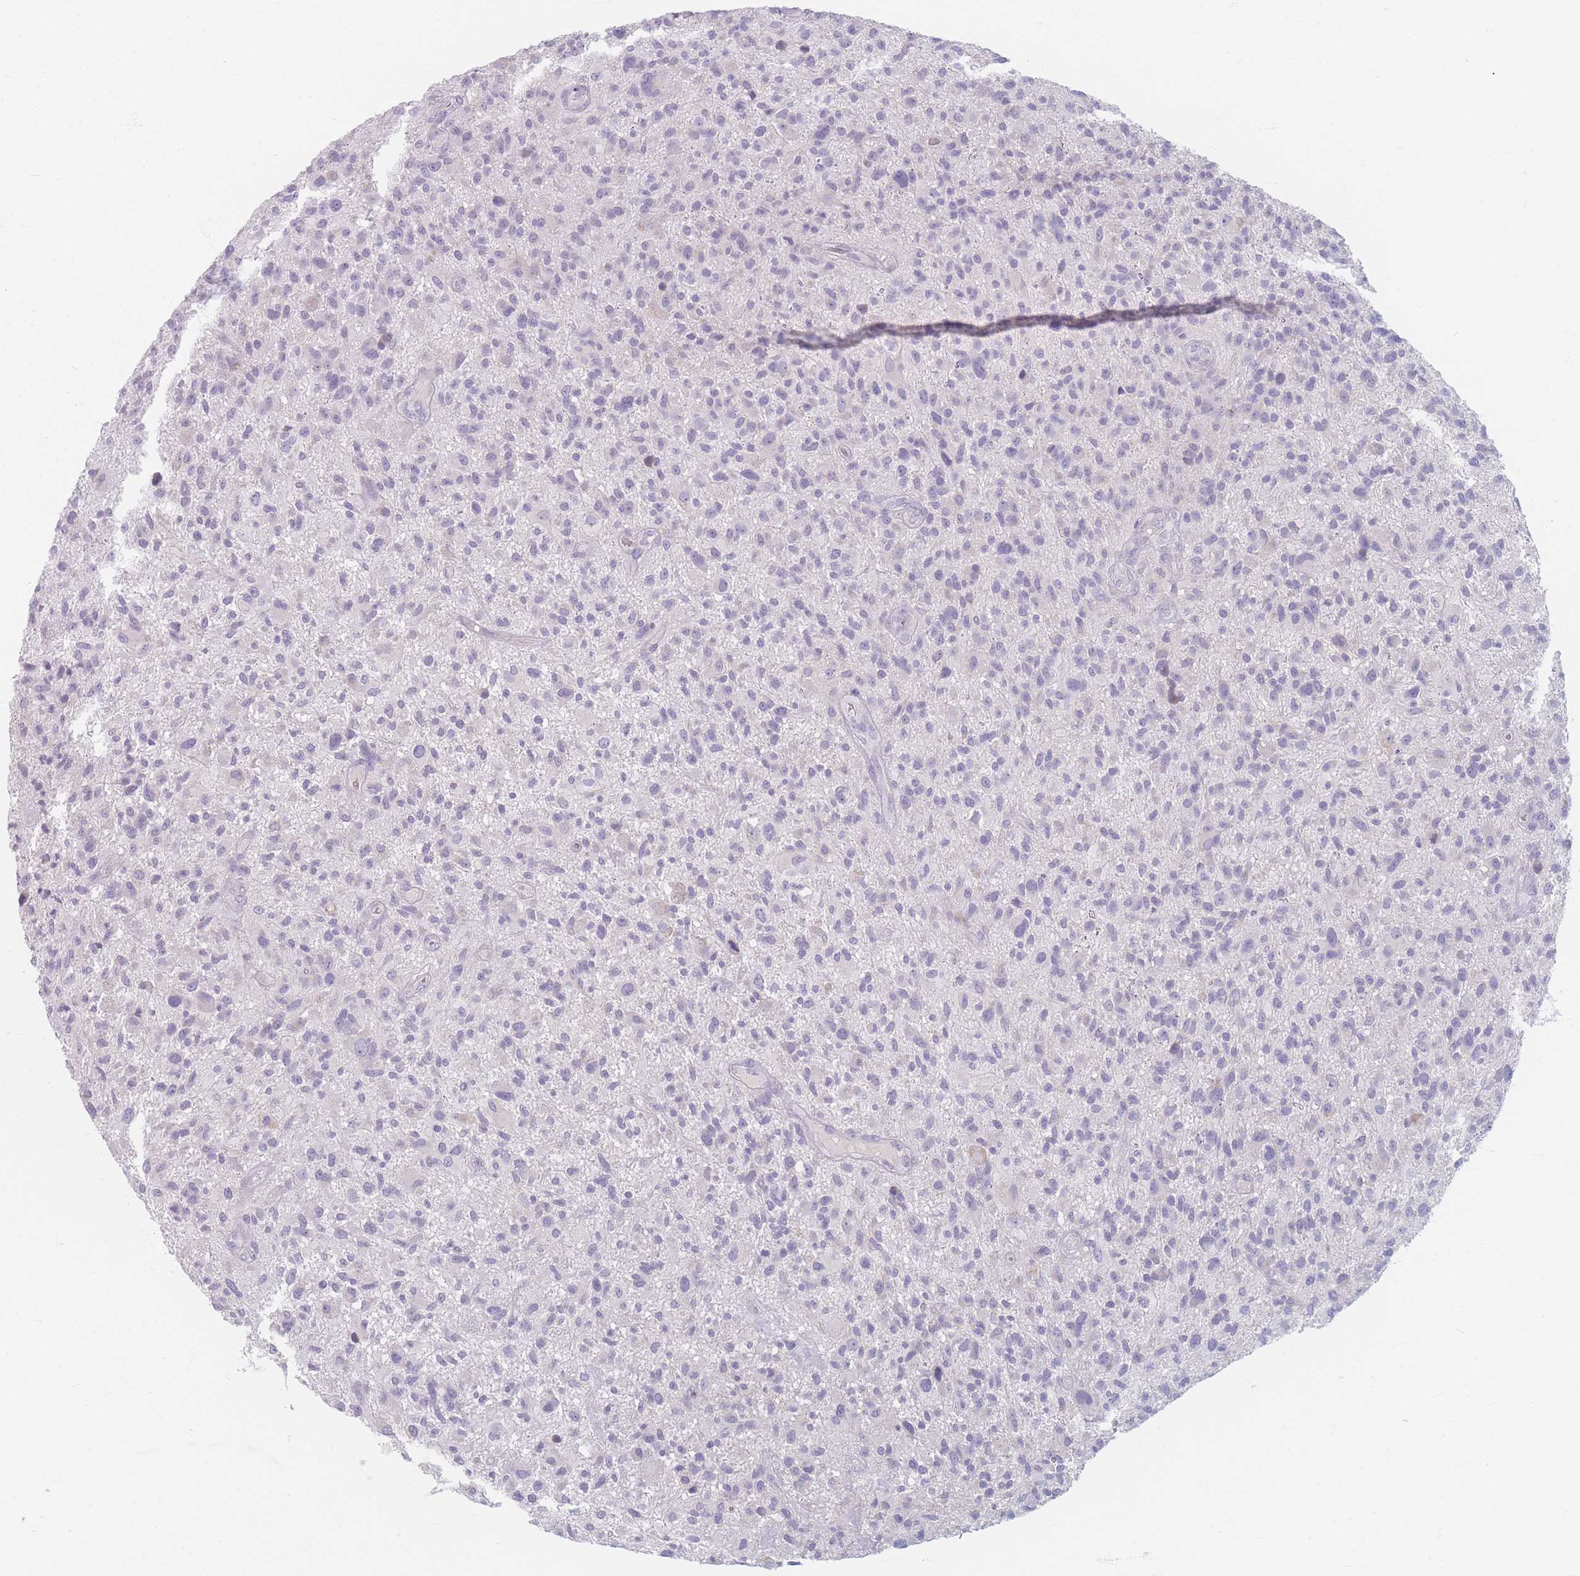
{"staining": {"intensity": "negative", "quantity": "none", "location": "none"}, "tissue": "glioma", "cell_type": "Tumor cells", "image_type": "cancer", "snomed": [{"axis": "morphology", "description": "Glioma, malignant, High grade"}, {"axis": "topography", "description": "Brain"}], "caption": "High power microscopy photomicrograph of an immunohistochemistry (IHC) histopathology image of glioma, revealing no significant staining in tumor cells.", "gene": "PIGM", "patient": {"sex": "male", "age": 47}}